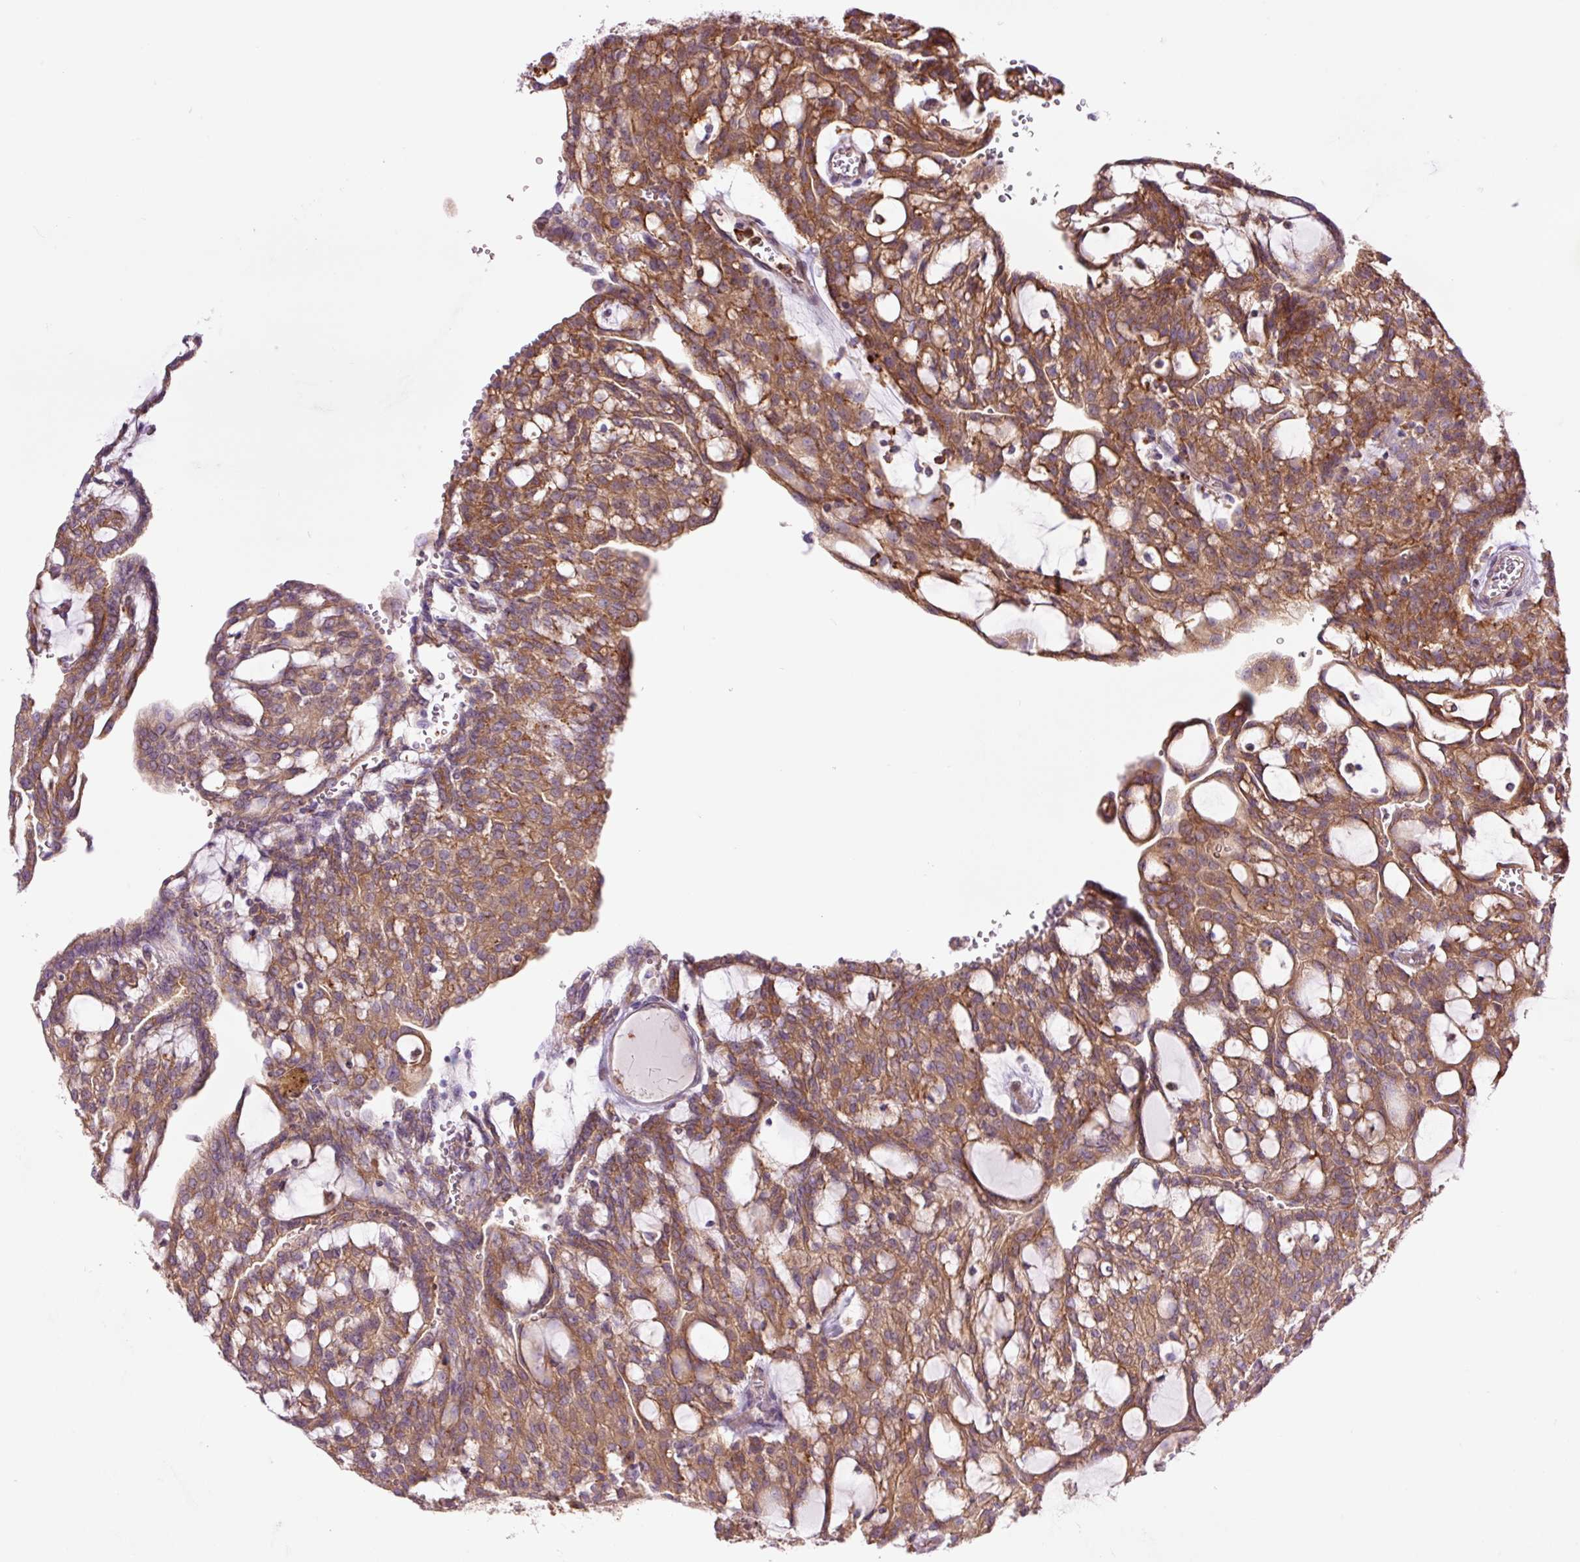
{"staining": {"intensity": "strong", "quantity": ">75%", "location": "cytoplasmic/membranous"}, "tissue": "renal cancer", "cell_type": "Tumor cells", "image_type": "cancer", "snomed": [{"axis": "morphology", "description": "Adenocarcinoma, NOS"}, {"axis": "topography", "description": "Kidney"}], "caption": "Protein expression analysis of human adenocarcinoma (renal) reveals strong cytoplasmic/membranous positivity in about >75% of tumor cells.", "gene": "SH2D6", "patient": {"sex": "male", "age": 63}}